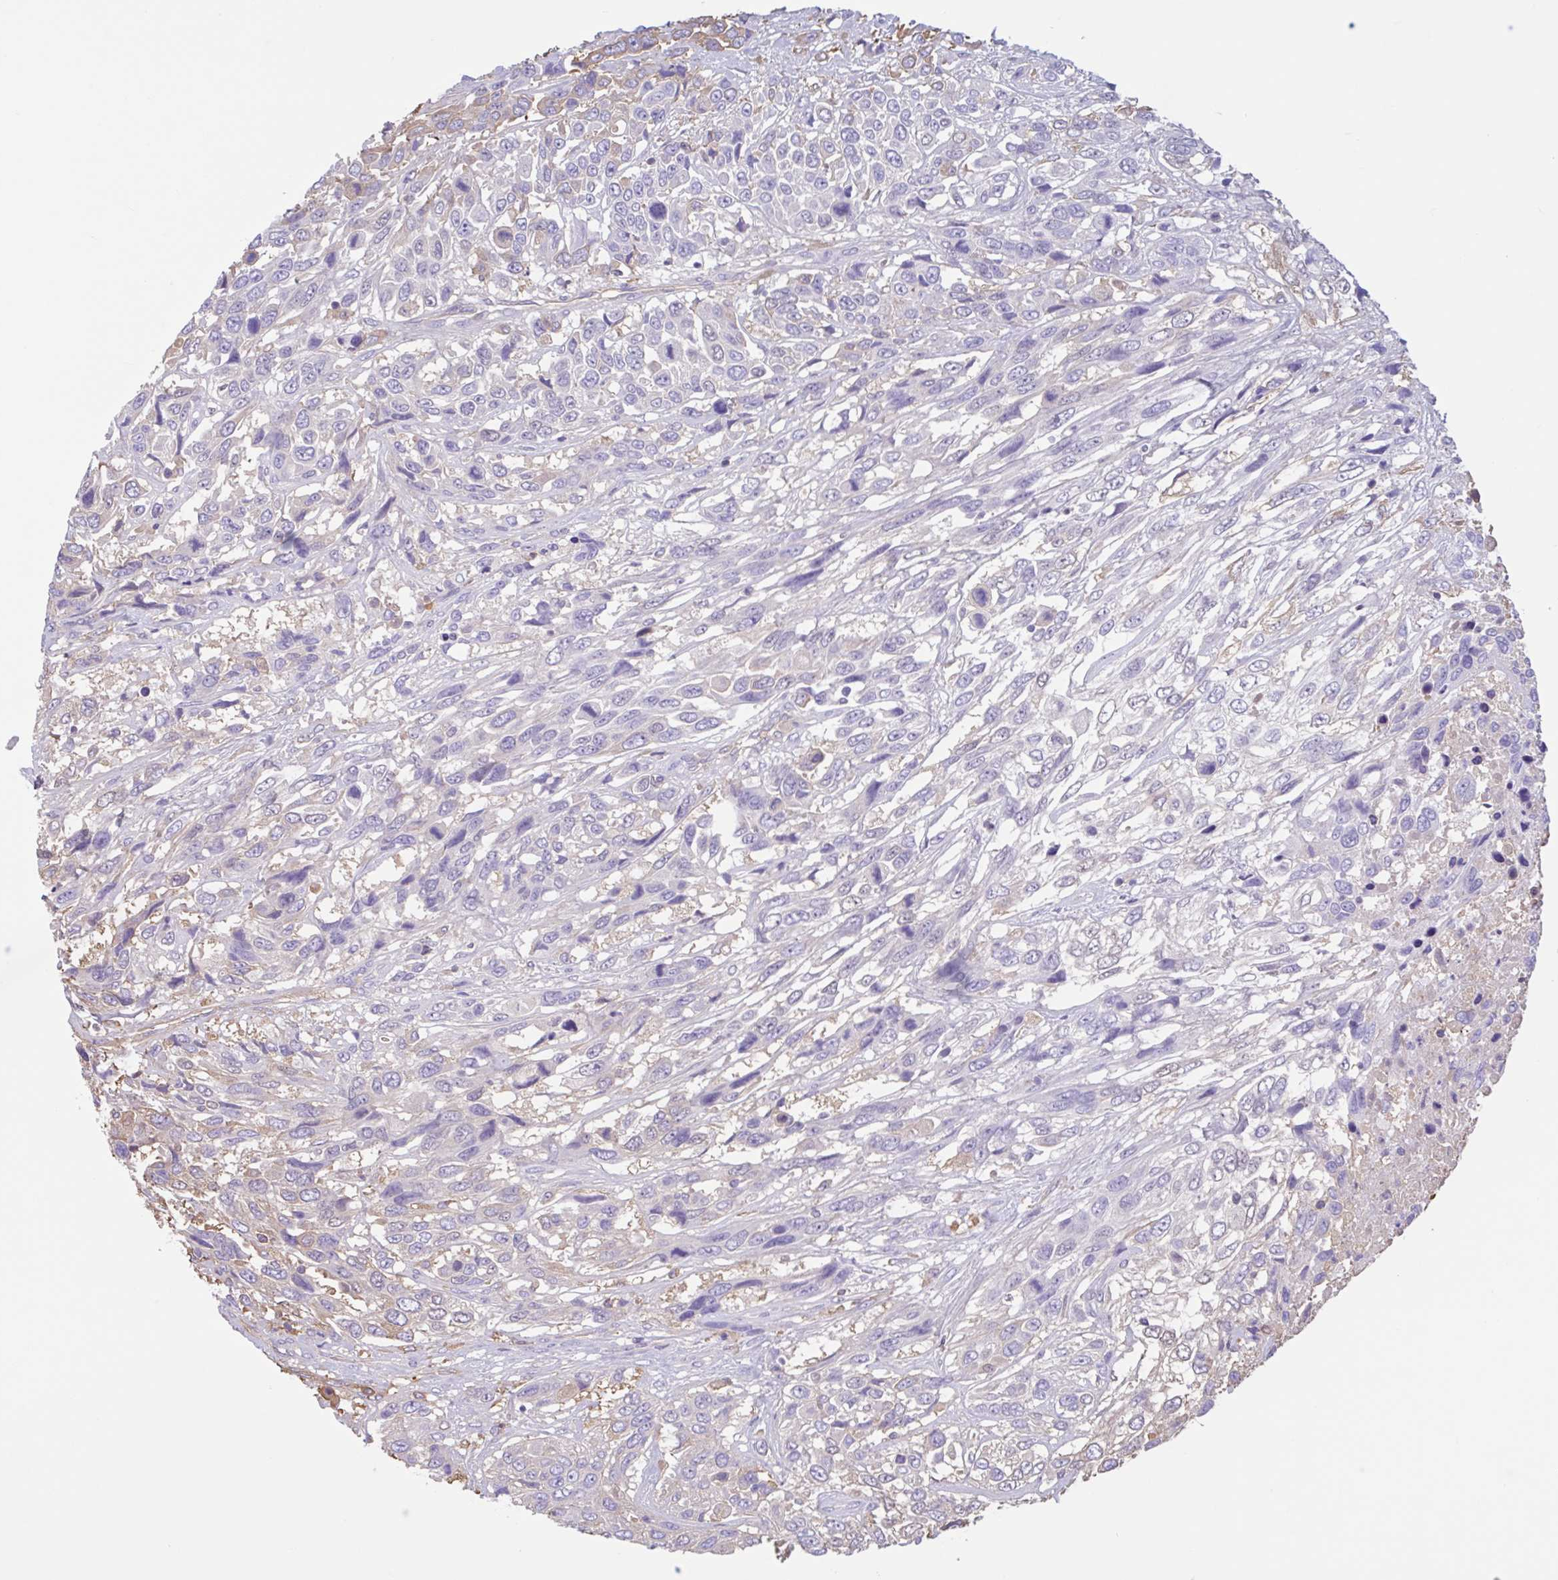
{"staining": {"intensity": "moderate", "quantity": "<25%", "location": "cytoplasmic/membranous"}, "tissue": "urothelial cancer", "cell_type": "Tumor cells", "image_type": "cancer", "snomed": [{"axis": "morphology", "description": "Urothelial carcinoma, High grade"}, {"axis": "topography", "description": "Urinary bladder"}], "caption": "IHC of urothelial carcinoma (high-grade) displays low levels of moderate cytoplasmic/membranous expression in approximately <25% of tumor cells. The staining was performed using DAB, with brown indicating positive protein expression. Nuclei are stained blue with hematoxylin.", "gene": "LARGE2", "patient": {"sex": "female", "age": 70}}